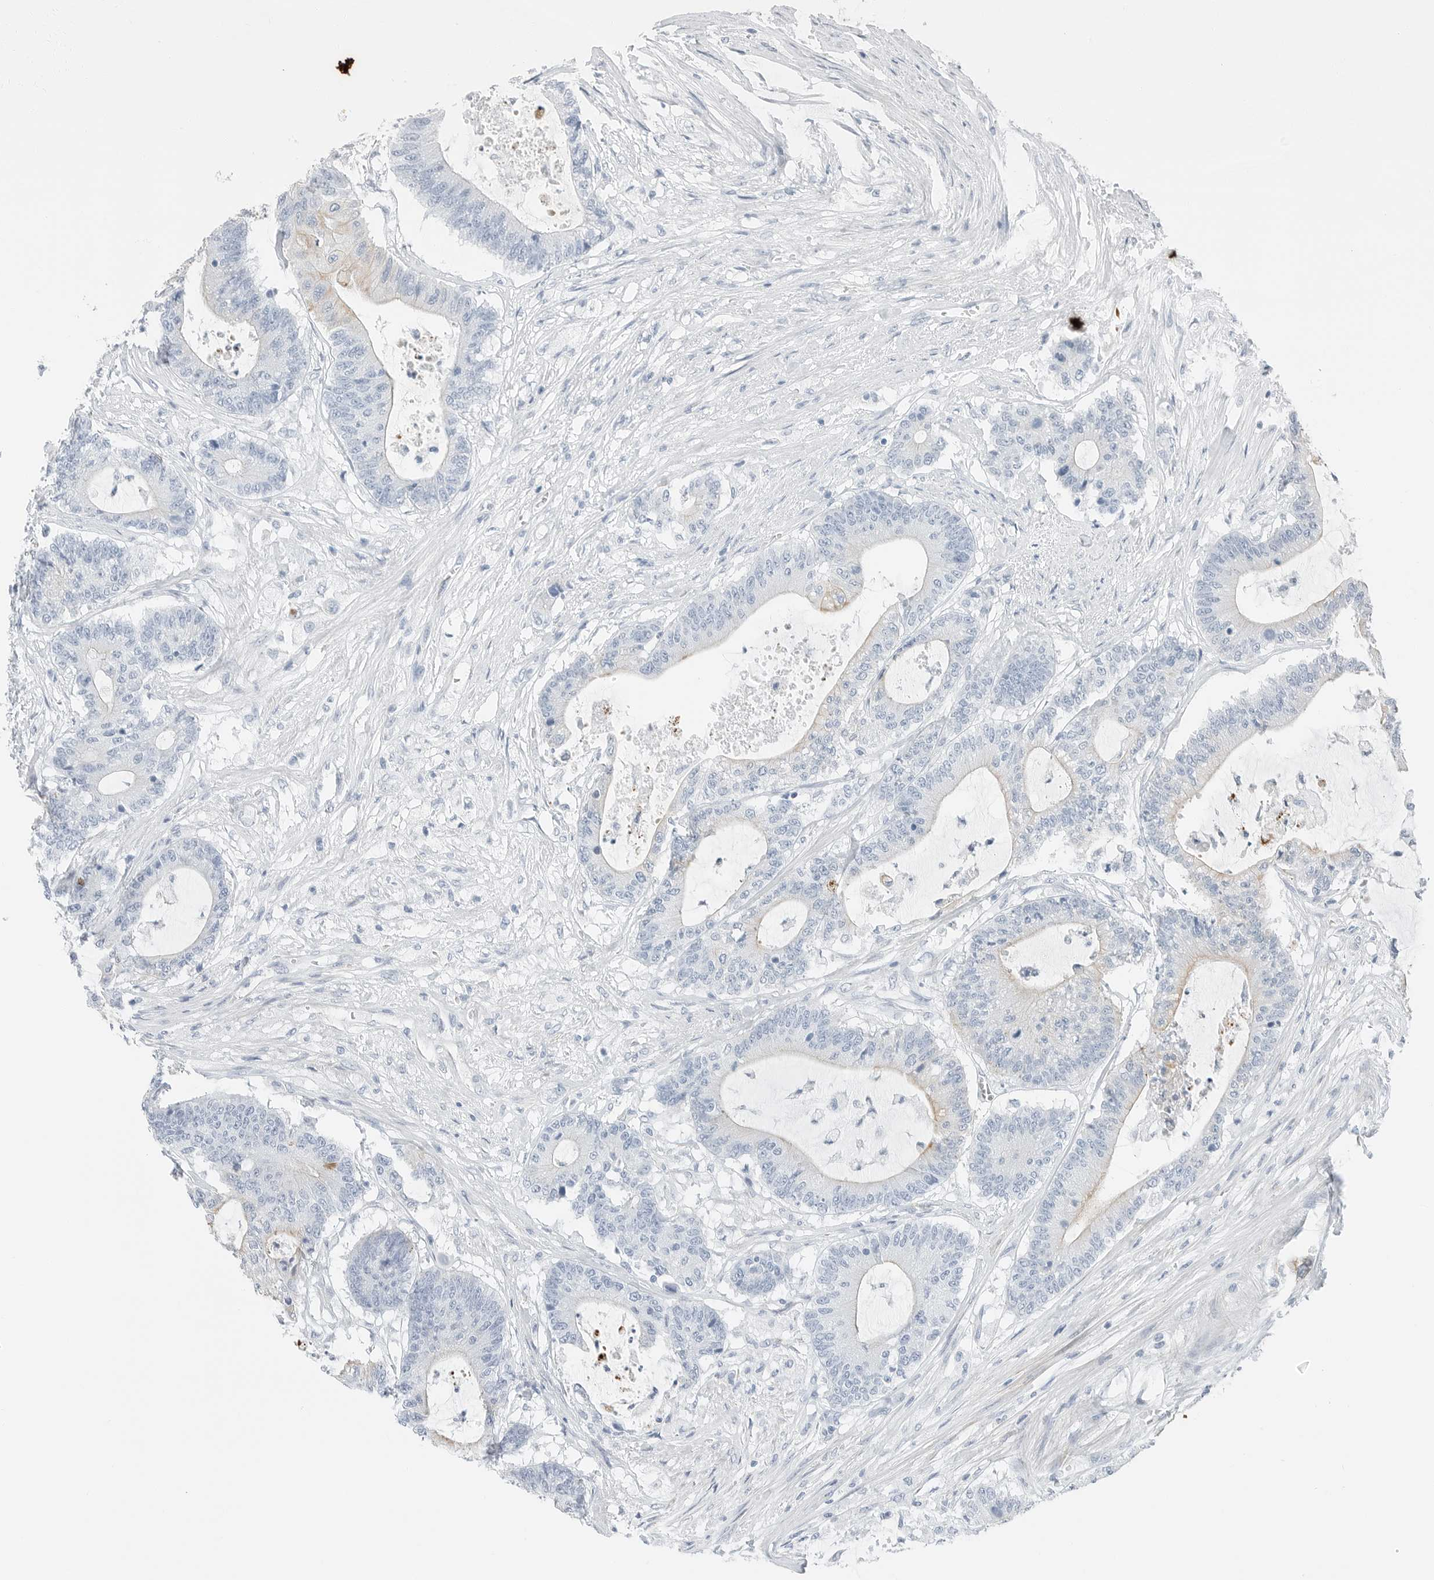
{"staining": {"intensity": "moderate", "quantity": "25%-75%", "location": "cytoplasmic/membranous"}, "tissue": "colorectal cancer", "cell_type": "Tumor cells", "image_type": "cancer", "snomed": [{"axis": "morphology", "description": "Adenocarcinoma, NOS"}, {"axis": "topography", "description": "Colon"}], "caption": "Colorectal cancer was stained to show a protein in brown. There is medium levels of moderate cytoplasmic/membranous expression in about 25%-75% of tumor cells.", "gene": "IQCC", "patient": {"sex": "female", "age": 84}}